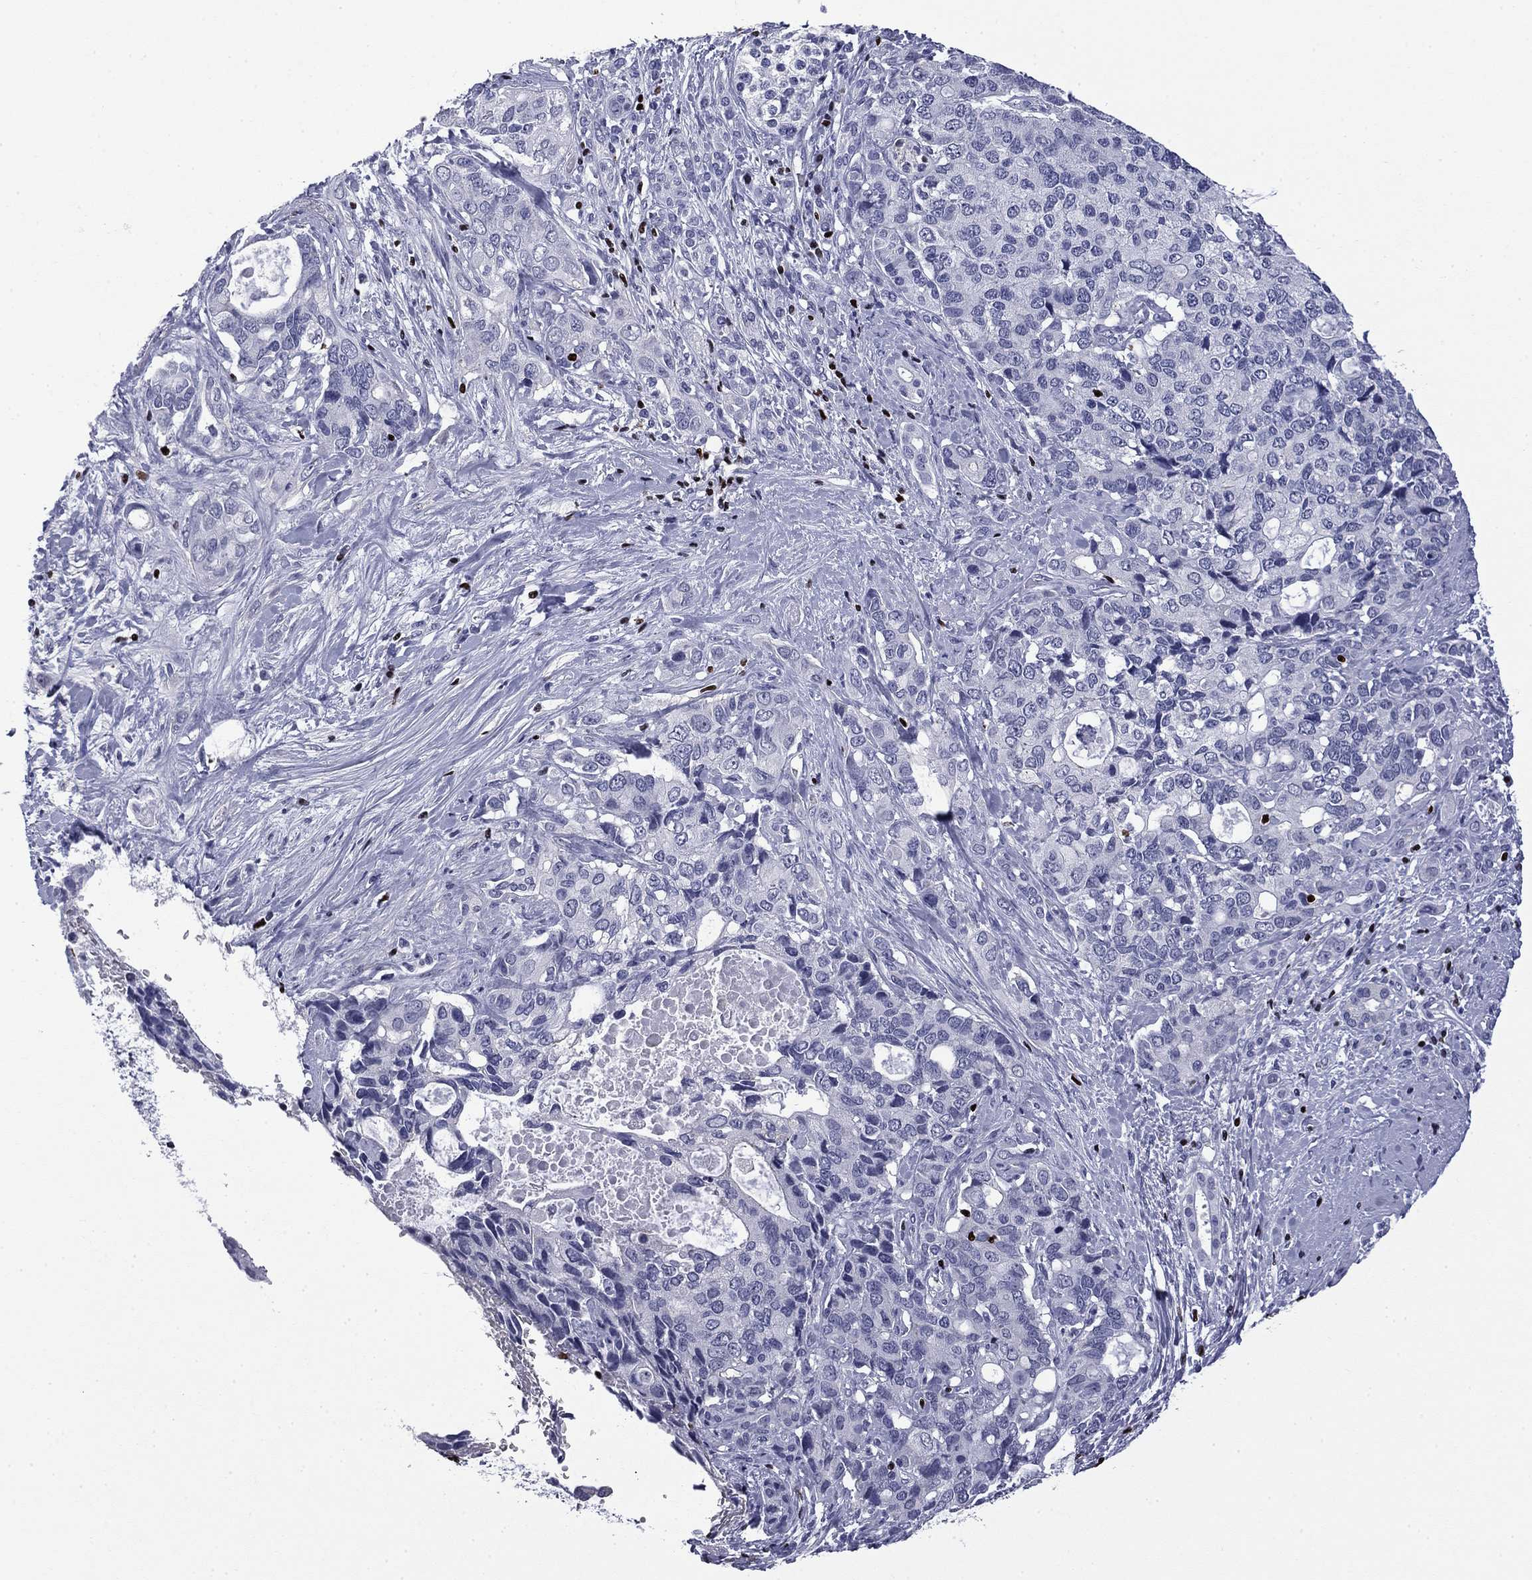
{"staining": {"intensity": "negative", "quantity": "none", "location": "none"}, "tissue": "pancreatic cancer", "cell_type": "Tumor cells", "image_type": "cancer", "snomed": [{"axis": "morphology", "description": "Adenocarcinoma, NOS"}, {"axis": "topography", "description": "Pancreas"}], "caption": "There is no significant staining in tumor cells of pancreatic cancer.", "gene": "IKZF3", "patient": {"sex": "female", "age": 56}}